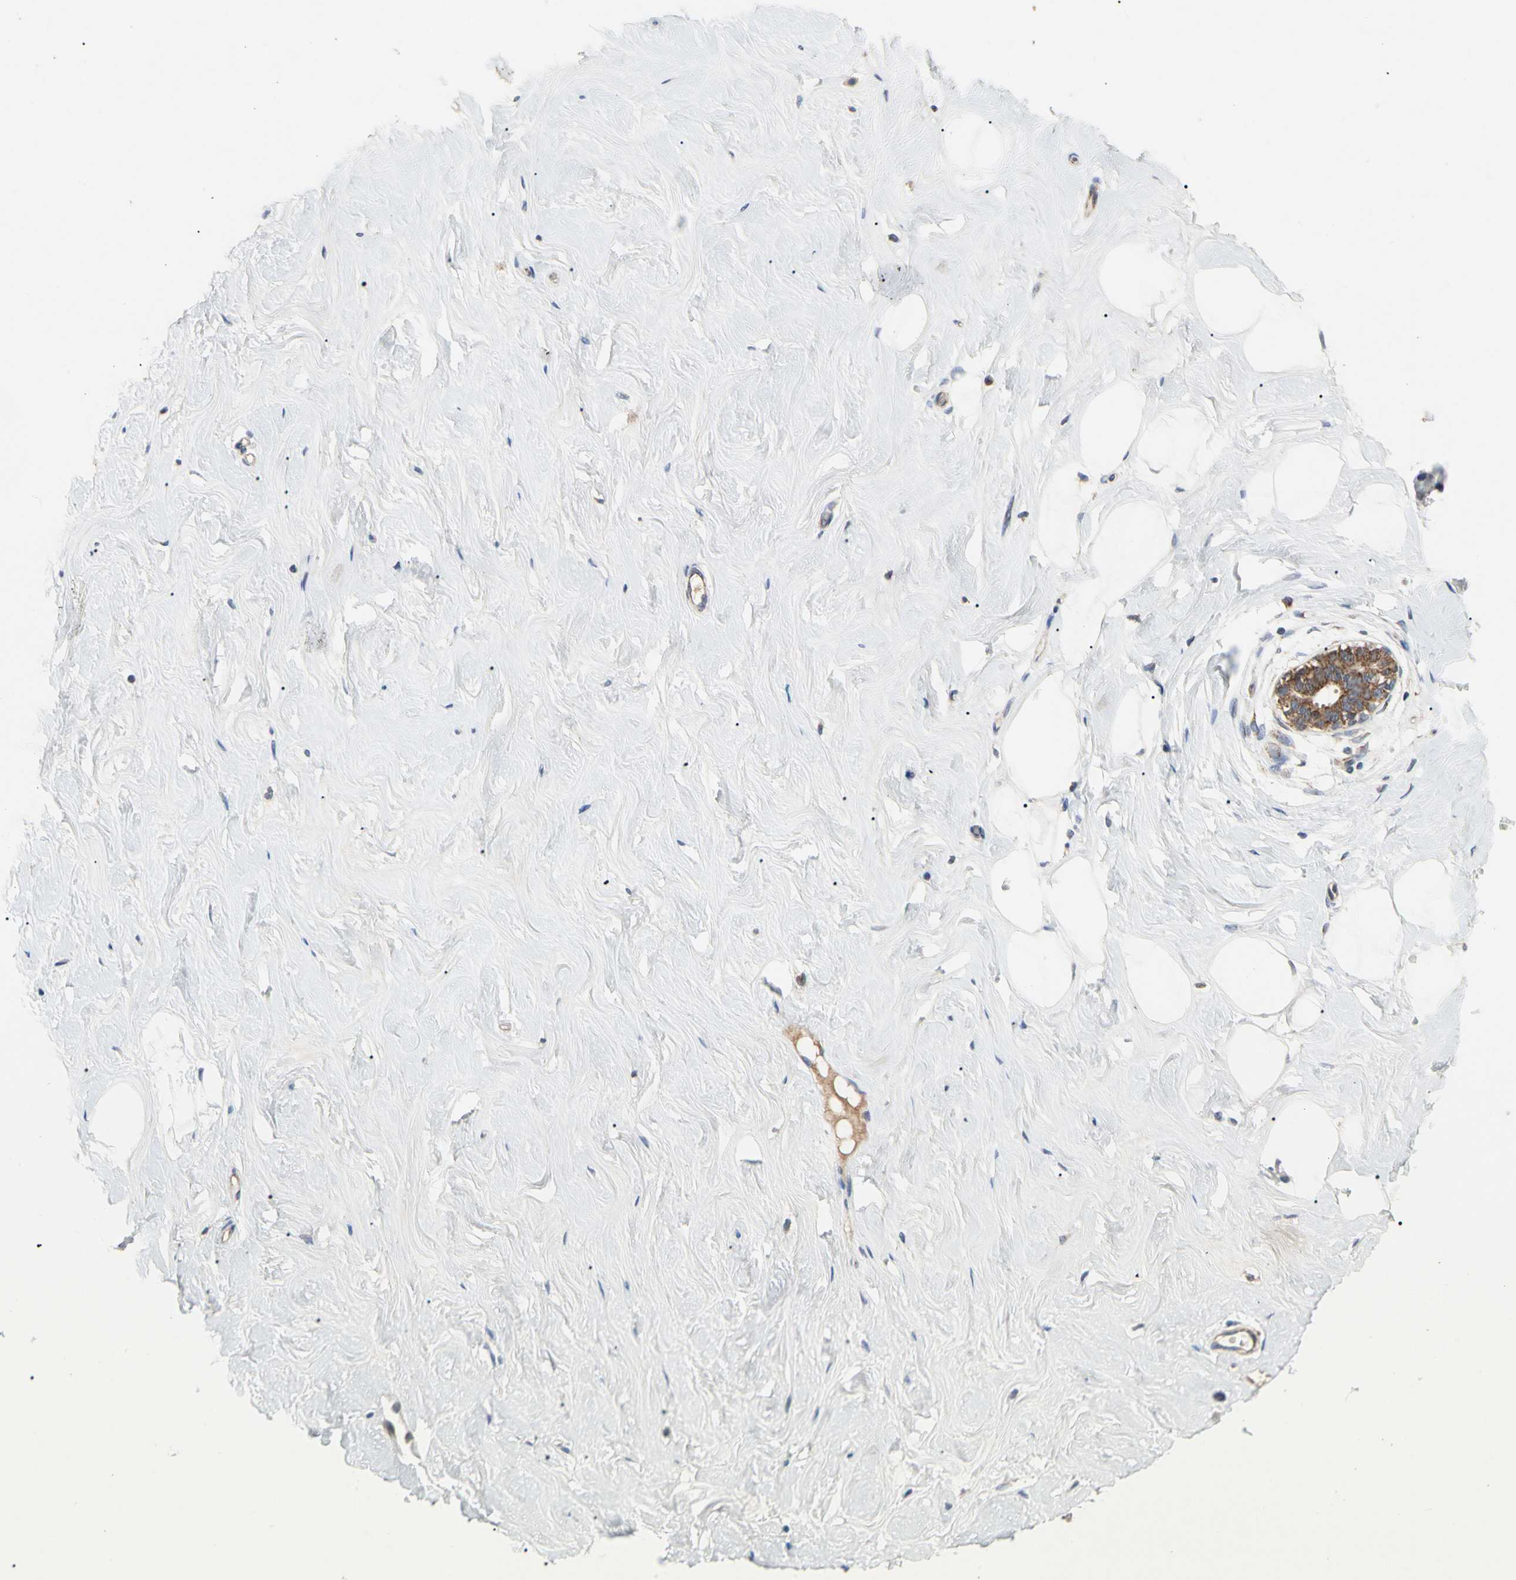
{"staining": {"intensity": "negative", "quantity": "none", "location": "none"}, "tissue": "breast", "cell_type": "Adipocytes", "image_type": "normal", "snomed": [{"axis": "morphology", "description": "Normal tissue, NOS"}, {"axis": "topography", "description": "Breast"}], "caption": "Immunohistochemistry (IHC) photomicrograph of unremarkable breast stained for a protein (brown), which reveals no staining in adipocytes.", "gene": "GPD2", "patient": {"sex": "female", "age": 23}}